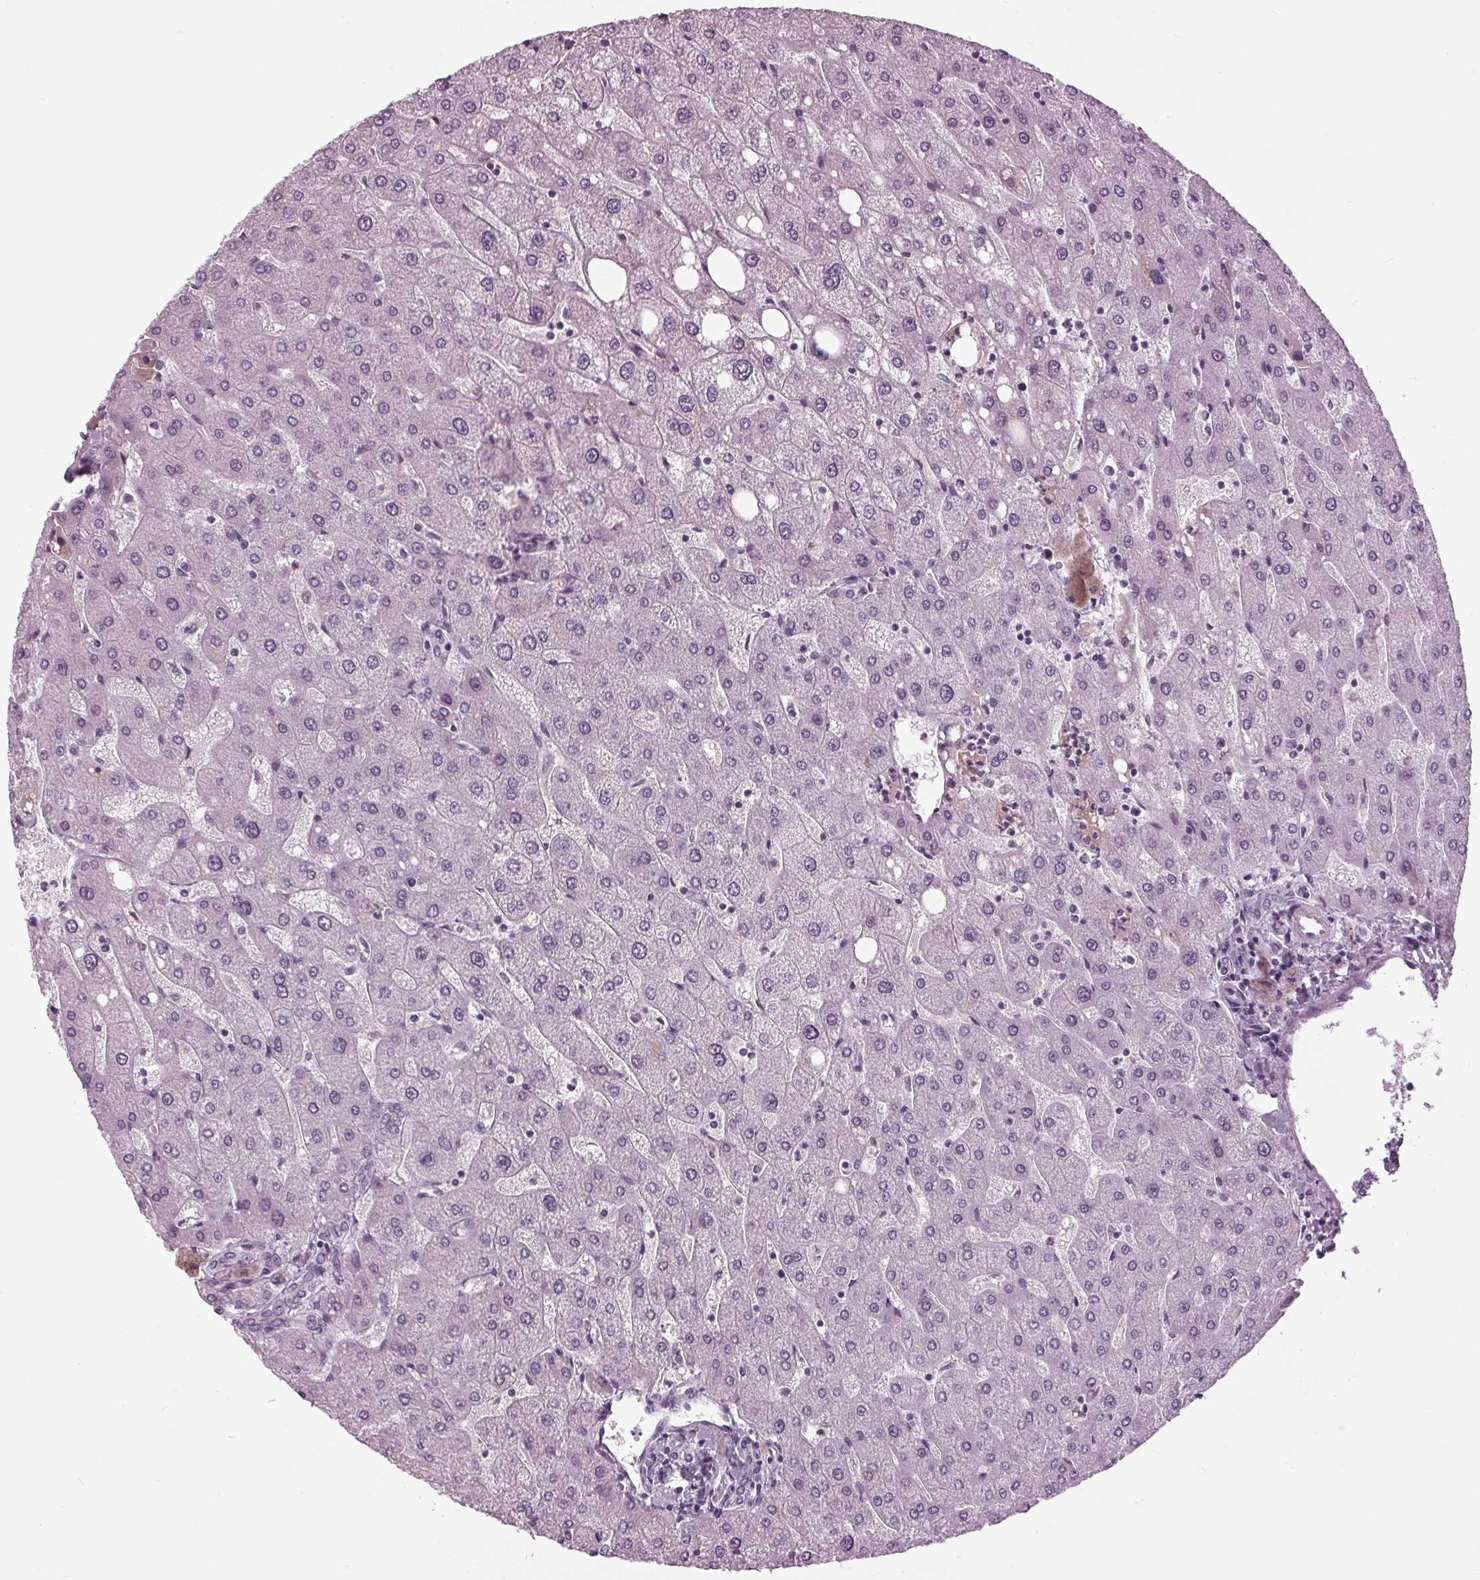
{"staining": {"intensity": "negative", "quantity": "none", "location": "none"}, "tissue": "liver", "cell_type": "Cholangiocytes", "image_type": "normal", "snomed": [{"axis": "morphology", "description": "Normal tissue, NOS"}, {"axis": "topography", "description": "Liver"}], "caption": "IHC micrograph of unremarkable liver: human liver stained with DAB reveals no significant protein expression in cholangiocytes. Nuclei are stained in blue.", "gene": "SLC9A4", "patient": {"sex": "male", "age": 67}}